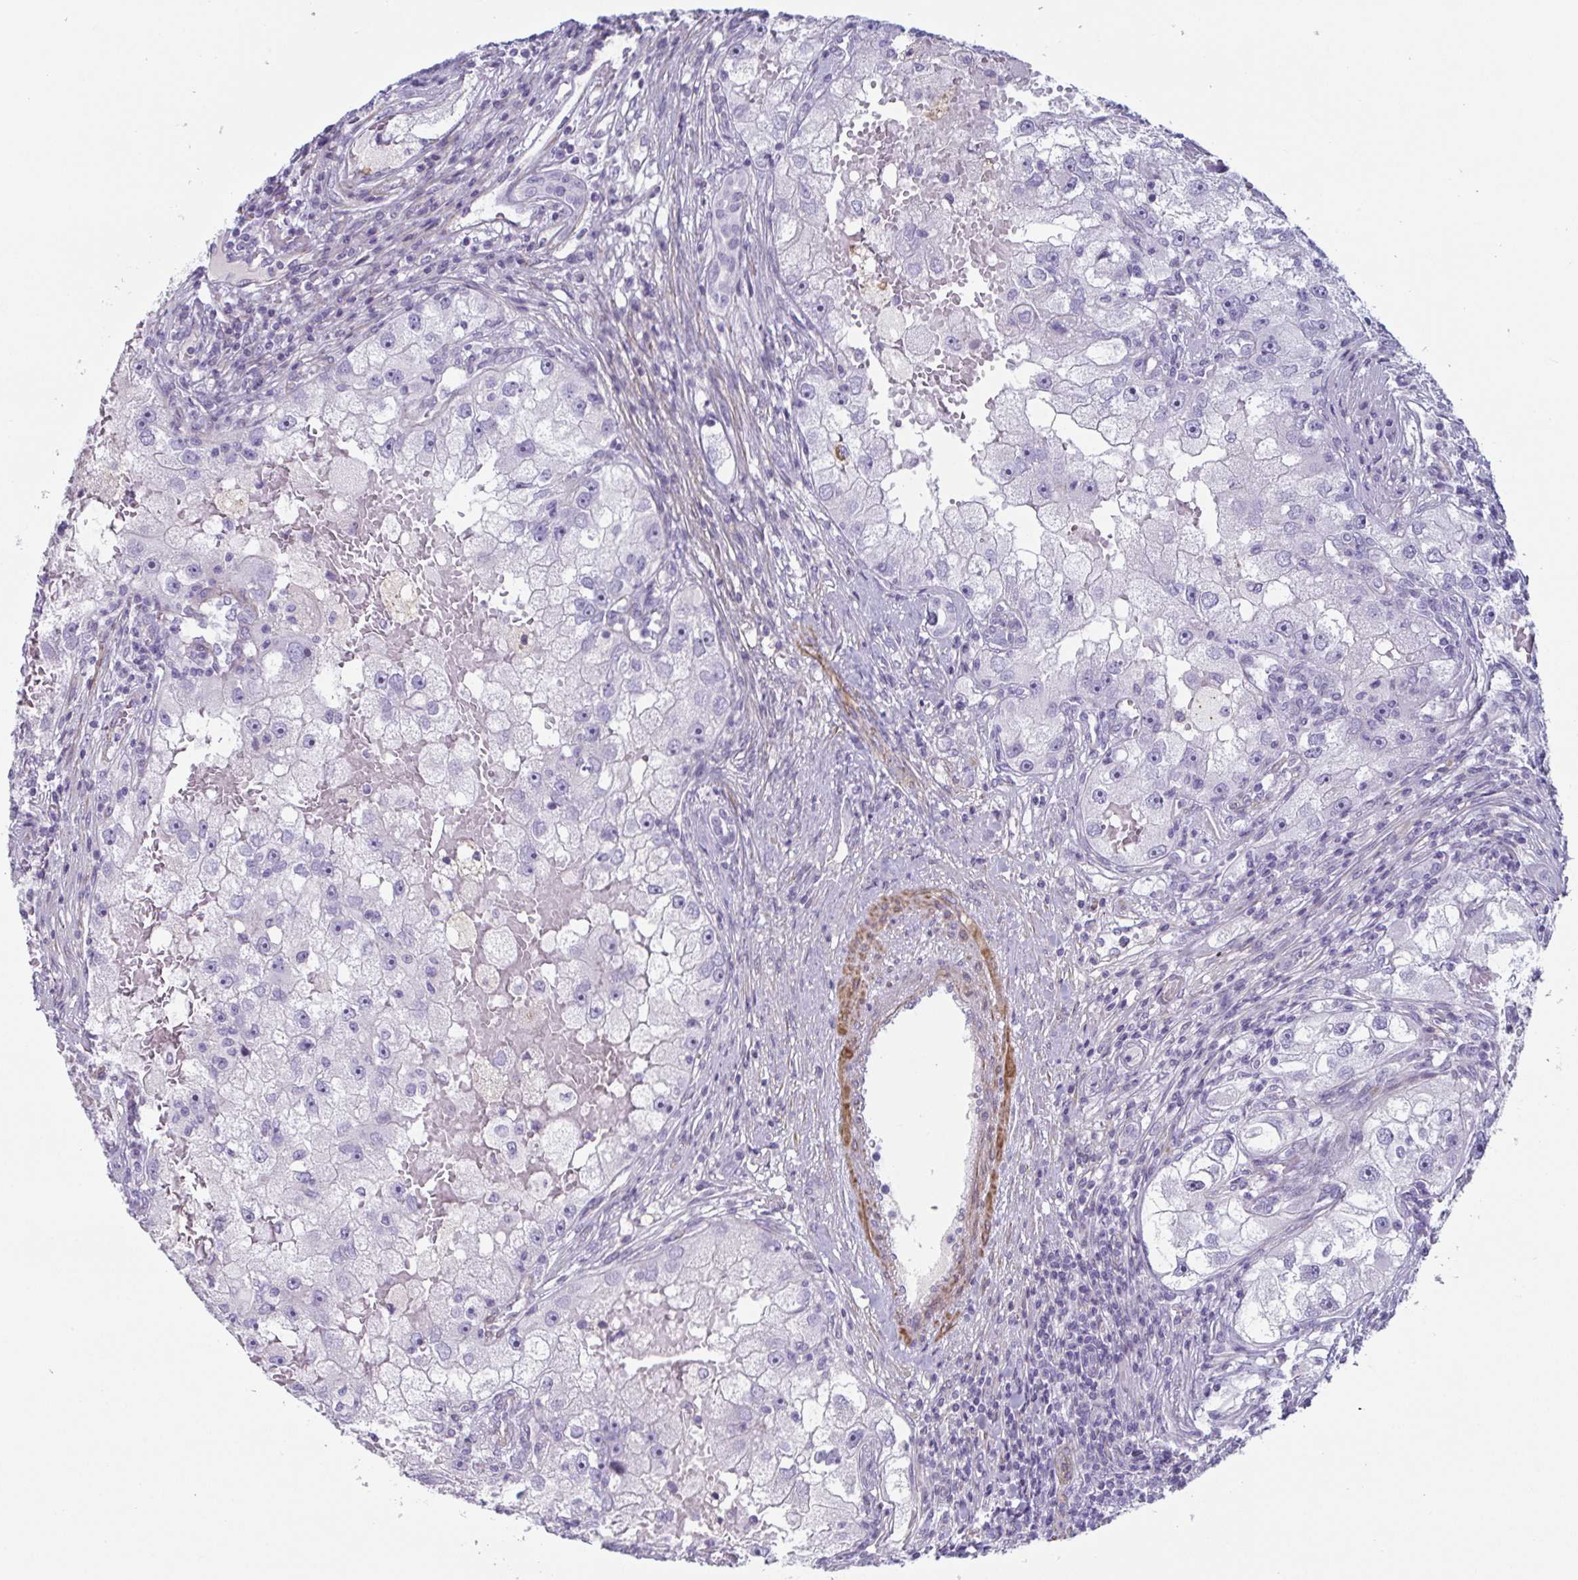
{"staining": {"intensity": "negative", "quantity": "none", "location": "none"}, "tissue": "renal cancer", "cell_type": "Tumor cells", "image_type": "cancer", "snomed": [{"axis": "morphology", "description": "Adenocarcinoma, NOS"}, {"axis": "topography", "description": "Kidney"}], "caption": "High magnification brightfield microscopy of renal cancer (adenocarcinoma) stained with DAB (3,3'-diaminobenzidine) (brown) and counterstained with hematoxylin (blue): tumor cells show no significant positivity.", "gene": "OR5P3", "patient": {"sex": "male", "age": 63}}